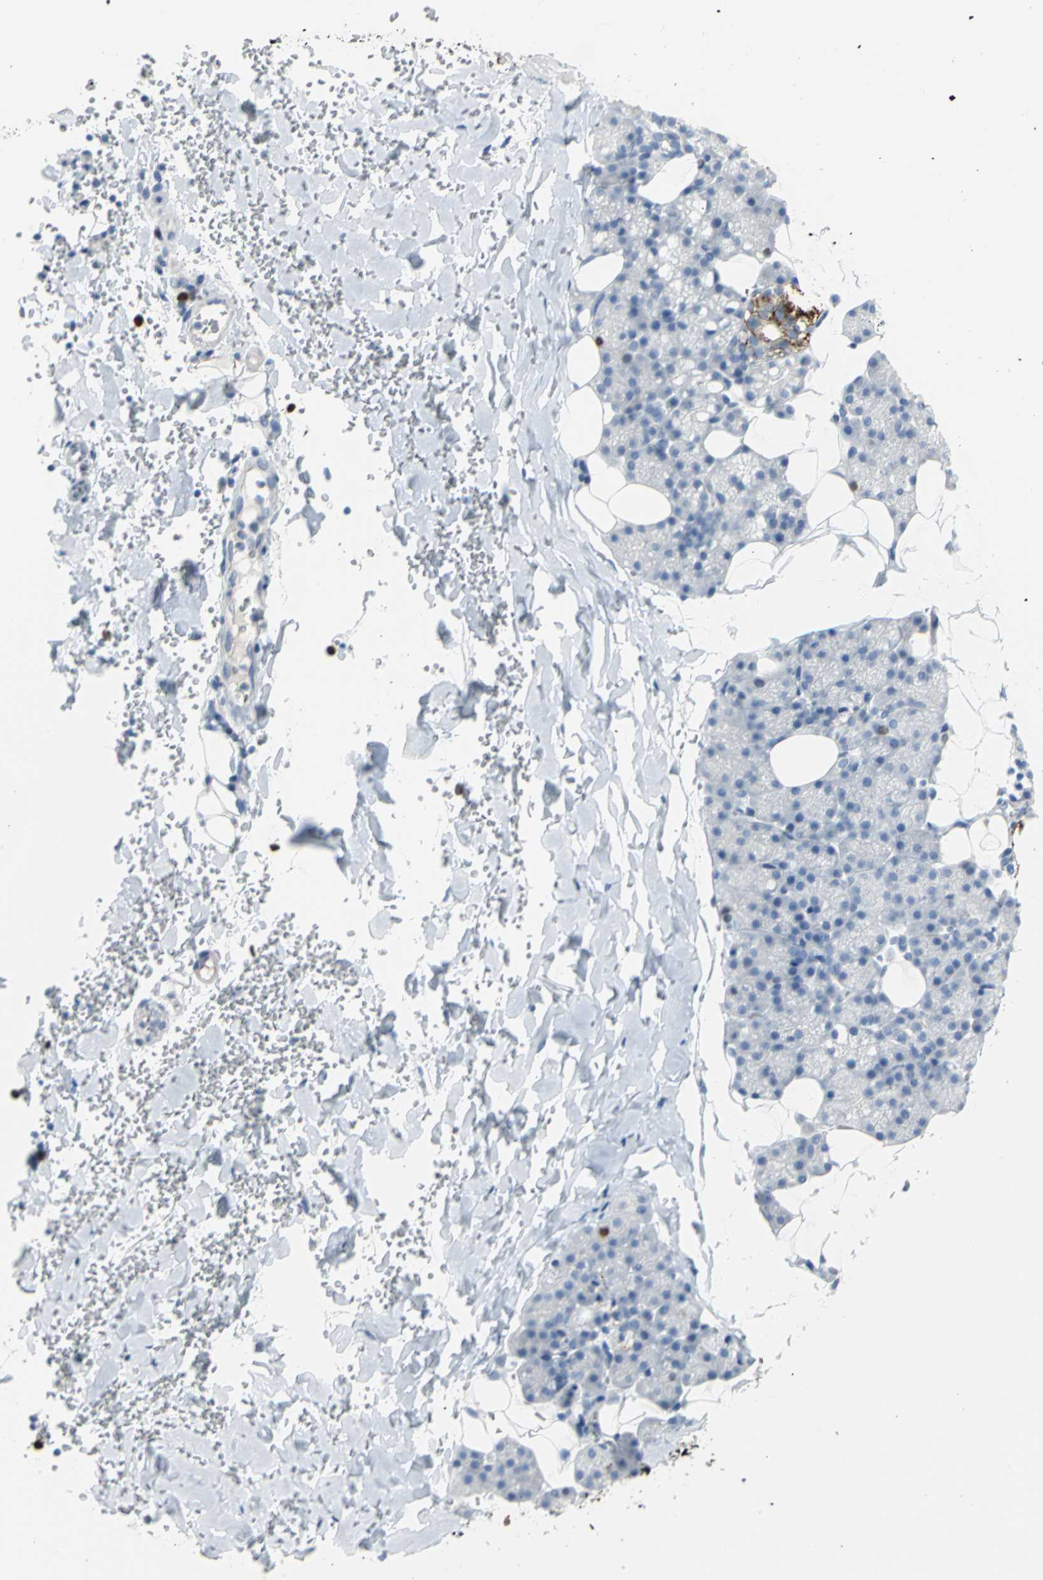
{"staining": {"intensity": "negative", "quantity": "none", "location": "none"}, "tissue": "salivary gland", "cell_type": "Glandular cells", "image_type": "normal", "snomed": [{"axis": "morphology", "description": "Normal tissue, NOS"}, {"axis": "topography", "description": "Lymph node"}, {"axis": "topography", "description": "Salivary gland"}], "caption": "High magnification brightfield microscopy of unremarkable salivary gland stained with DAB (3,3'-diaminobenzidine) (brown) and counterstained with hematoxylin (blue): glandular cells show no significant positivity. (DAB (3,3'-diaminobenzidine) immunohistochemistry (IHC), high magnification).", "gene": "MCM3", "patient": {"sex": "male", "age": 8}}